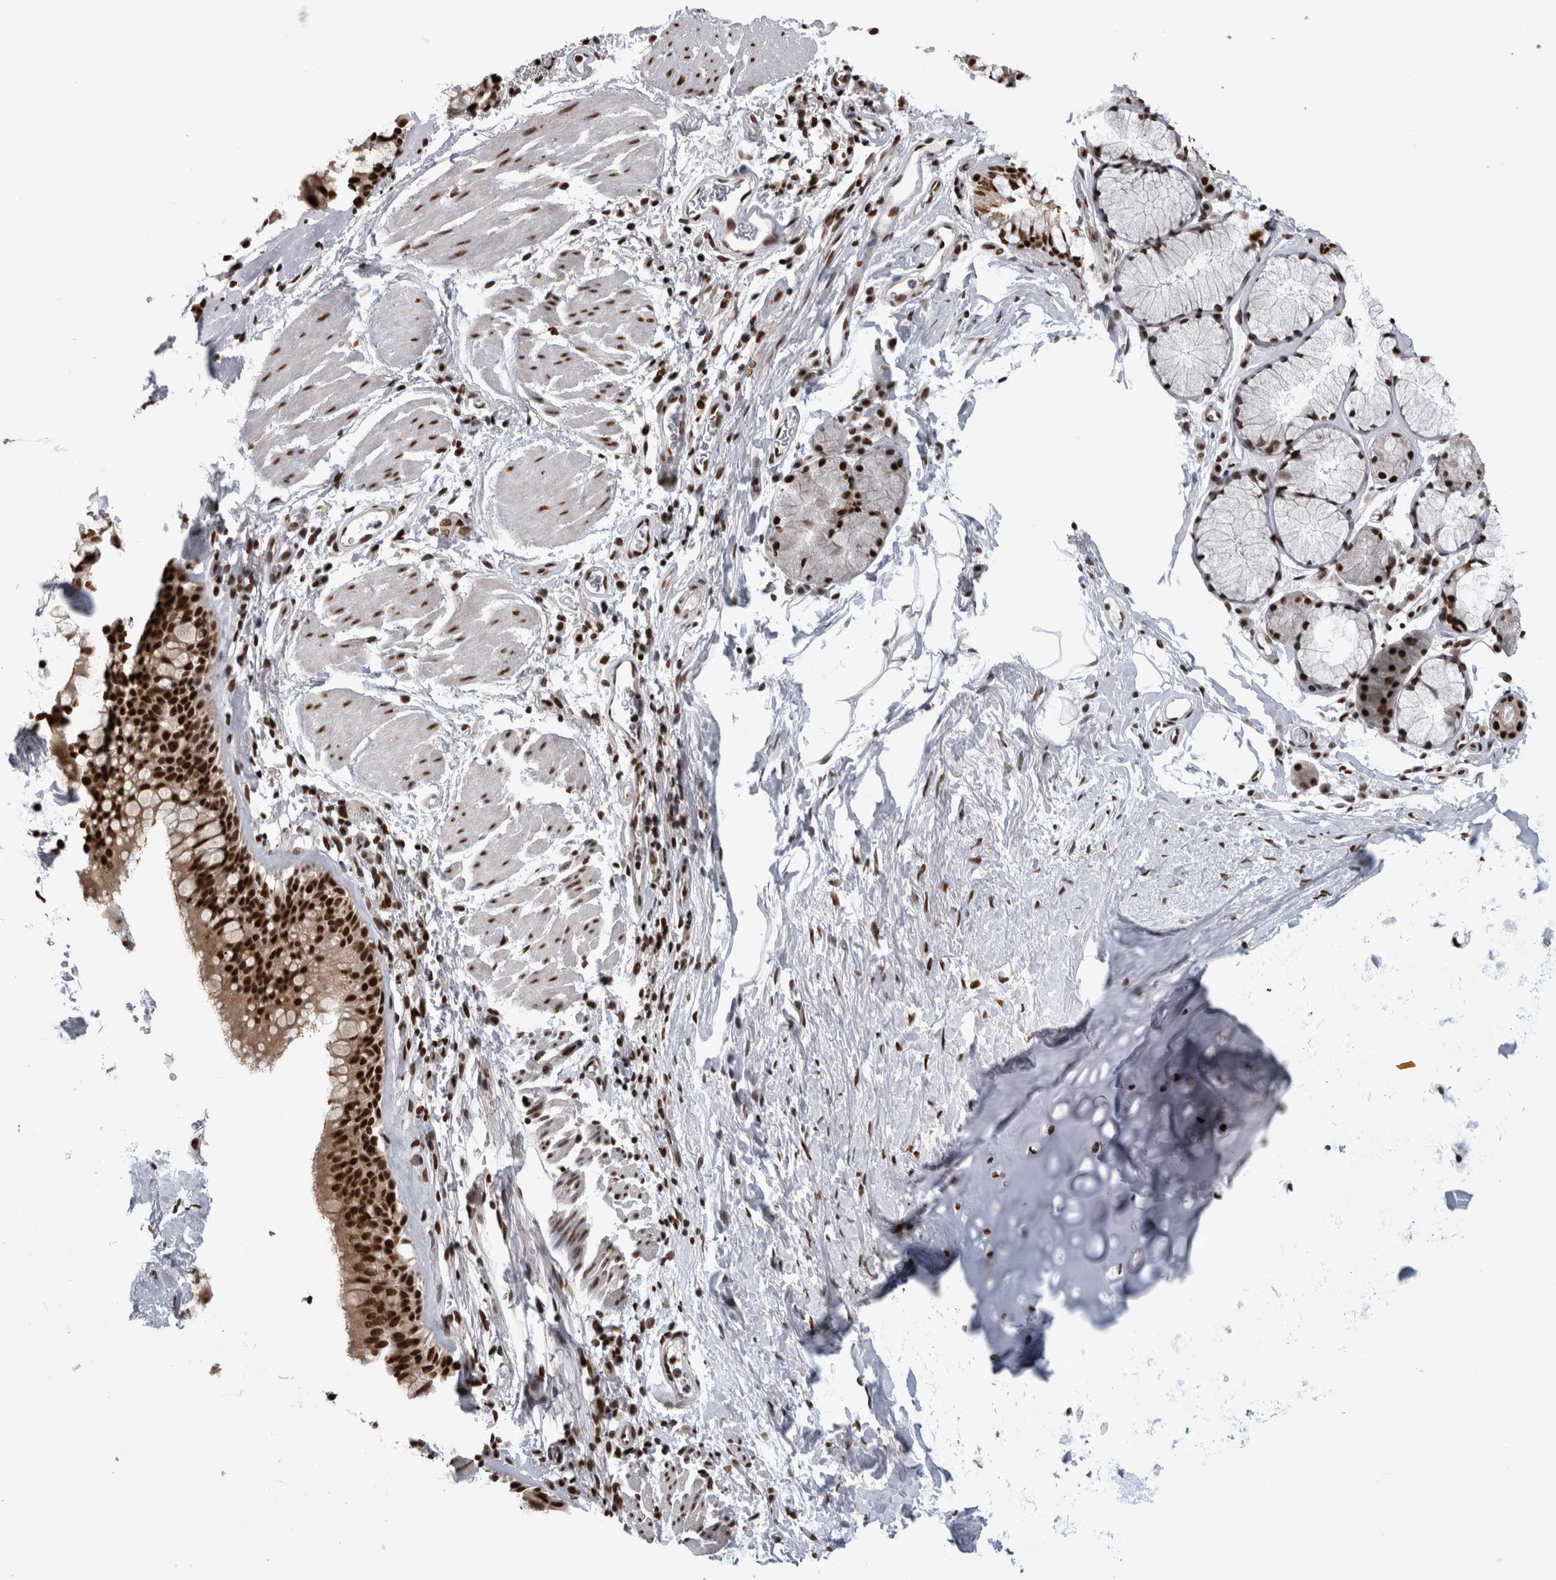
{"staining": {"intensity": "strong", "quantity": ">75%", "location": "nuclear"}, "tissue": "bronchus", "cell_type": "Respiratory epithelial cells", "image_type": "normal", "snomed": [{"axis": "morphology", "description": "Normal tissue, NOS"}, {"axis": "topography", "description": "Cartilage tissue"}, {"axis": "topography", "description": "Bronchus"}], "caption": "Immunohistochemistry (IHC) of benign human bronchus exhibits high levels of strong nuclear expression in about >75% of respiratory epithelial cells.", "gene": "ZSCAN2", "patient": {"sex": "female", "age": 53}}